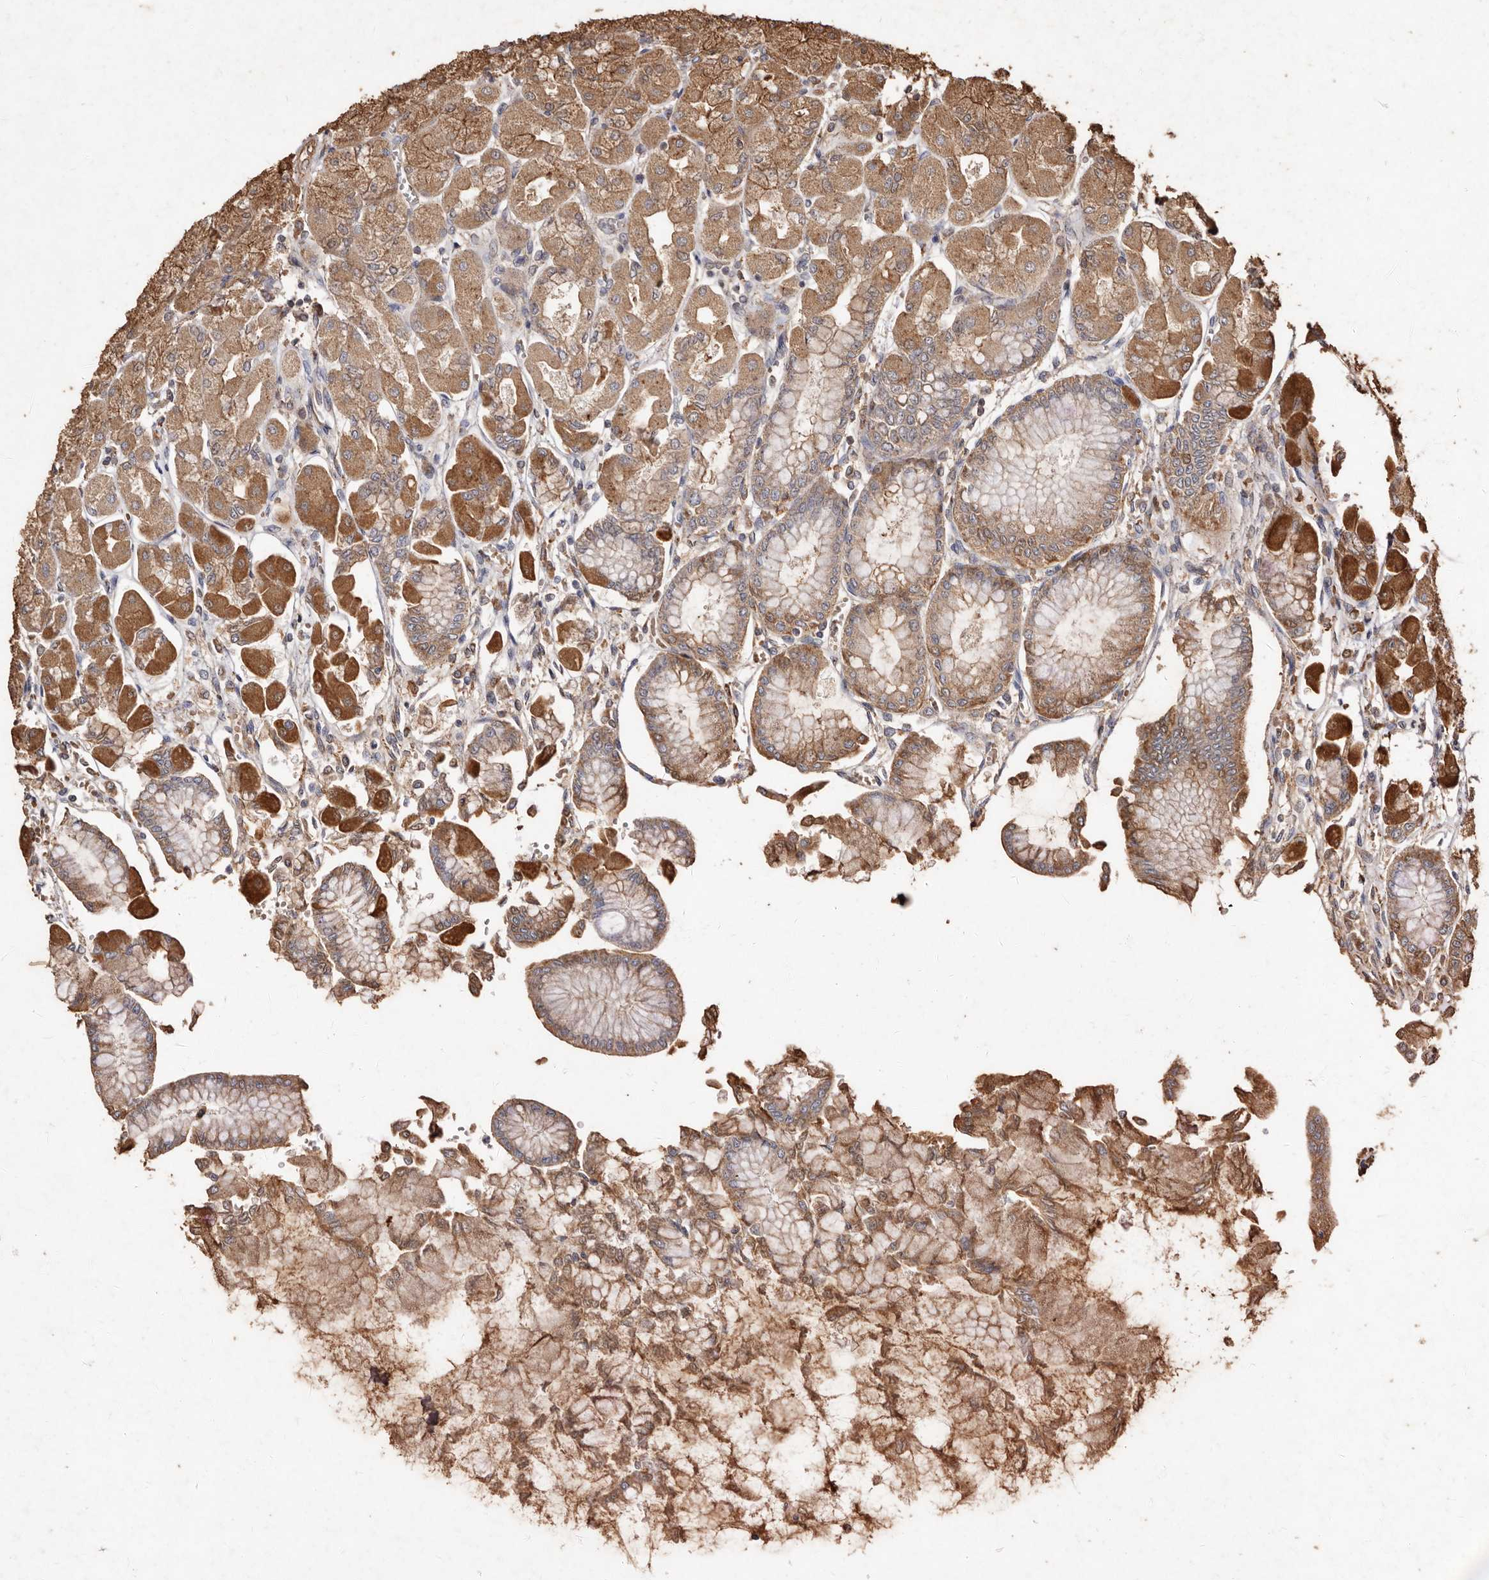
{"staining": {"intensity": "moderate", "quantity": ">75%", "location": "cytoplasmic/membranous"}, "tissue": "stomach", "cell_type": "Glandular cells", "image_type": "normal", "snomed": [{"axis": "morphology", "description": "Normal tissue, NOS"}, {"axis": "topography", "description": "Stomach, upper"}], "caption": "A brown stain shows moderate cytoplasmic/membranous positivity of a protein in glandular cells of normal stomach.", "gene": "FARS2", "patient": {"sex": "female", "age": 56}}